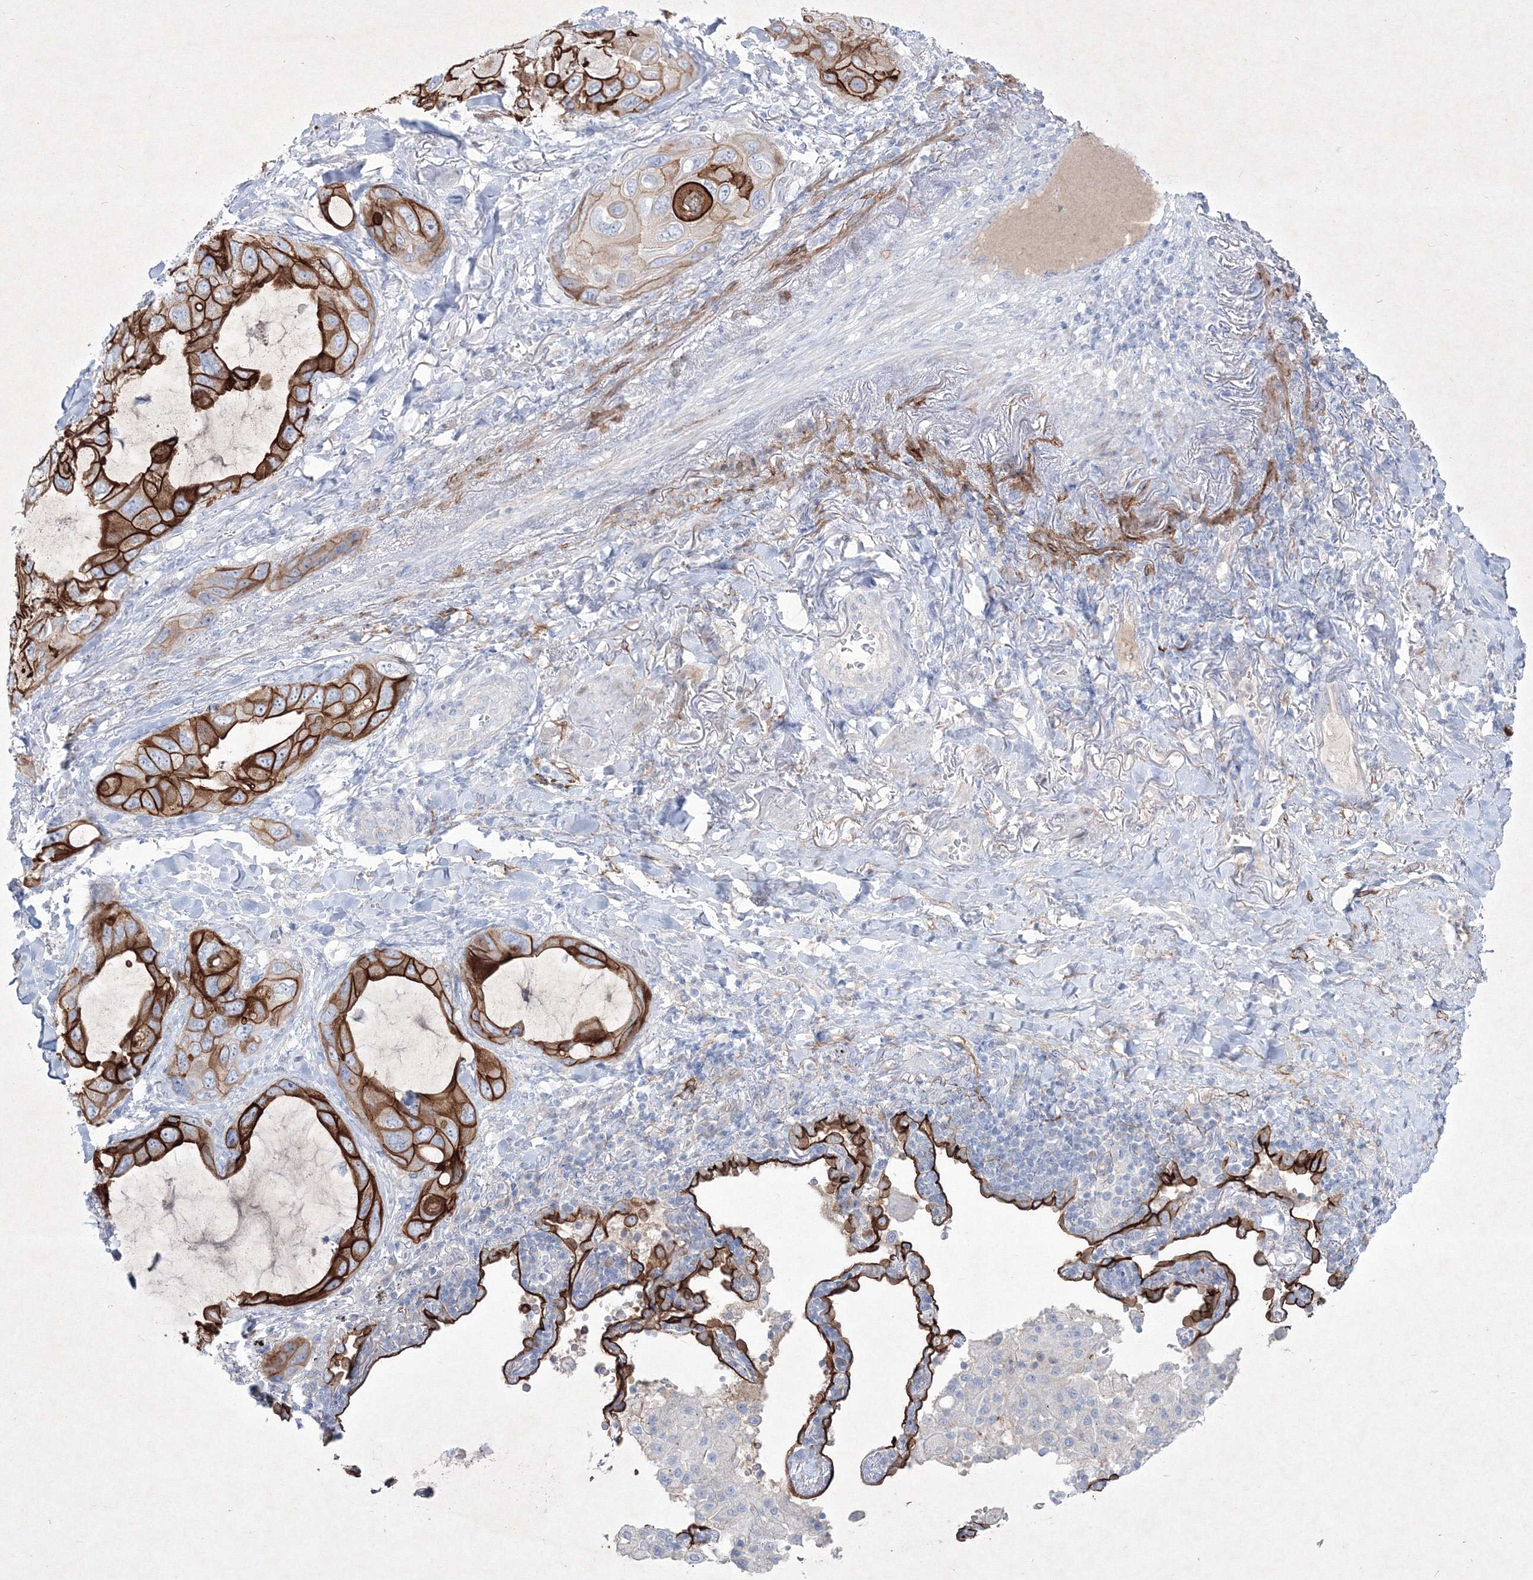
{"staining": {"intensity": "strong", "quantity": ">75%", "location": "cytoplasmic/membranous"}, "tissue": "lung cancer", "cell_type": "Tumor cells", "image_type": "cancer", "snomed": [{"axis": "morphology", "description": "Squamous cell carcinoma, NOS"}, {"axis": "topography", "description": "Lung"}], "caption": "The immunohistochemical stain labels strong cytoplasmic/membranous staining in tumor cells of lung cancer tissue. Nuclei are stained in blue.", "gene": "TMEM139", "patient": {"sex": "female", "age": 73}}